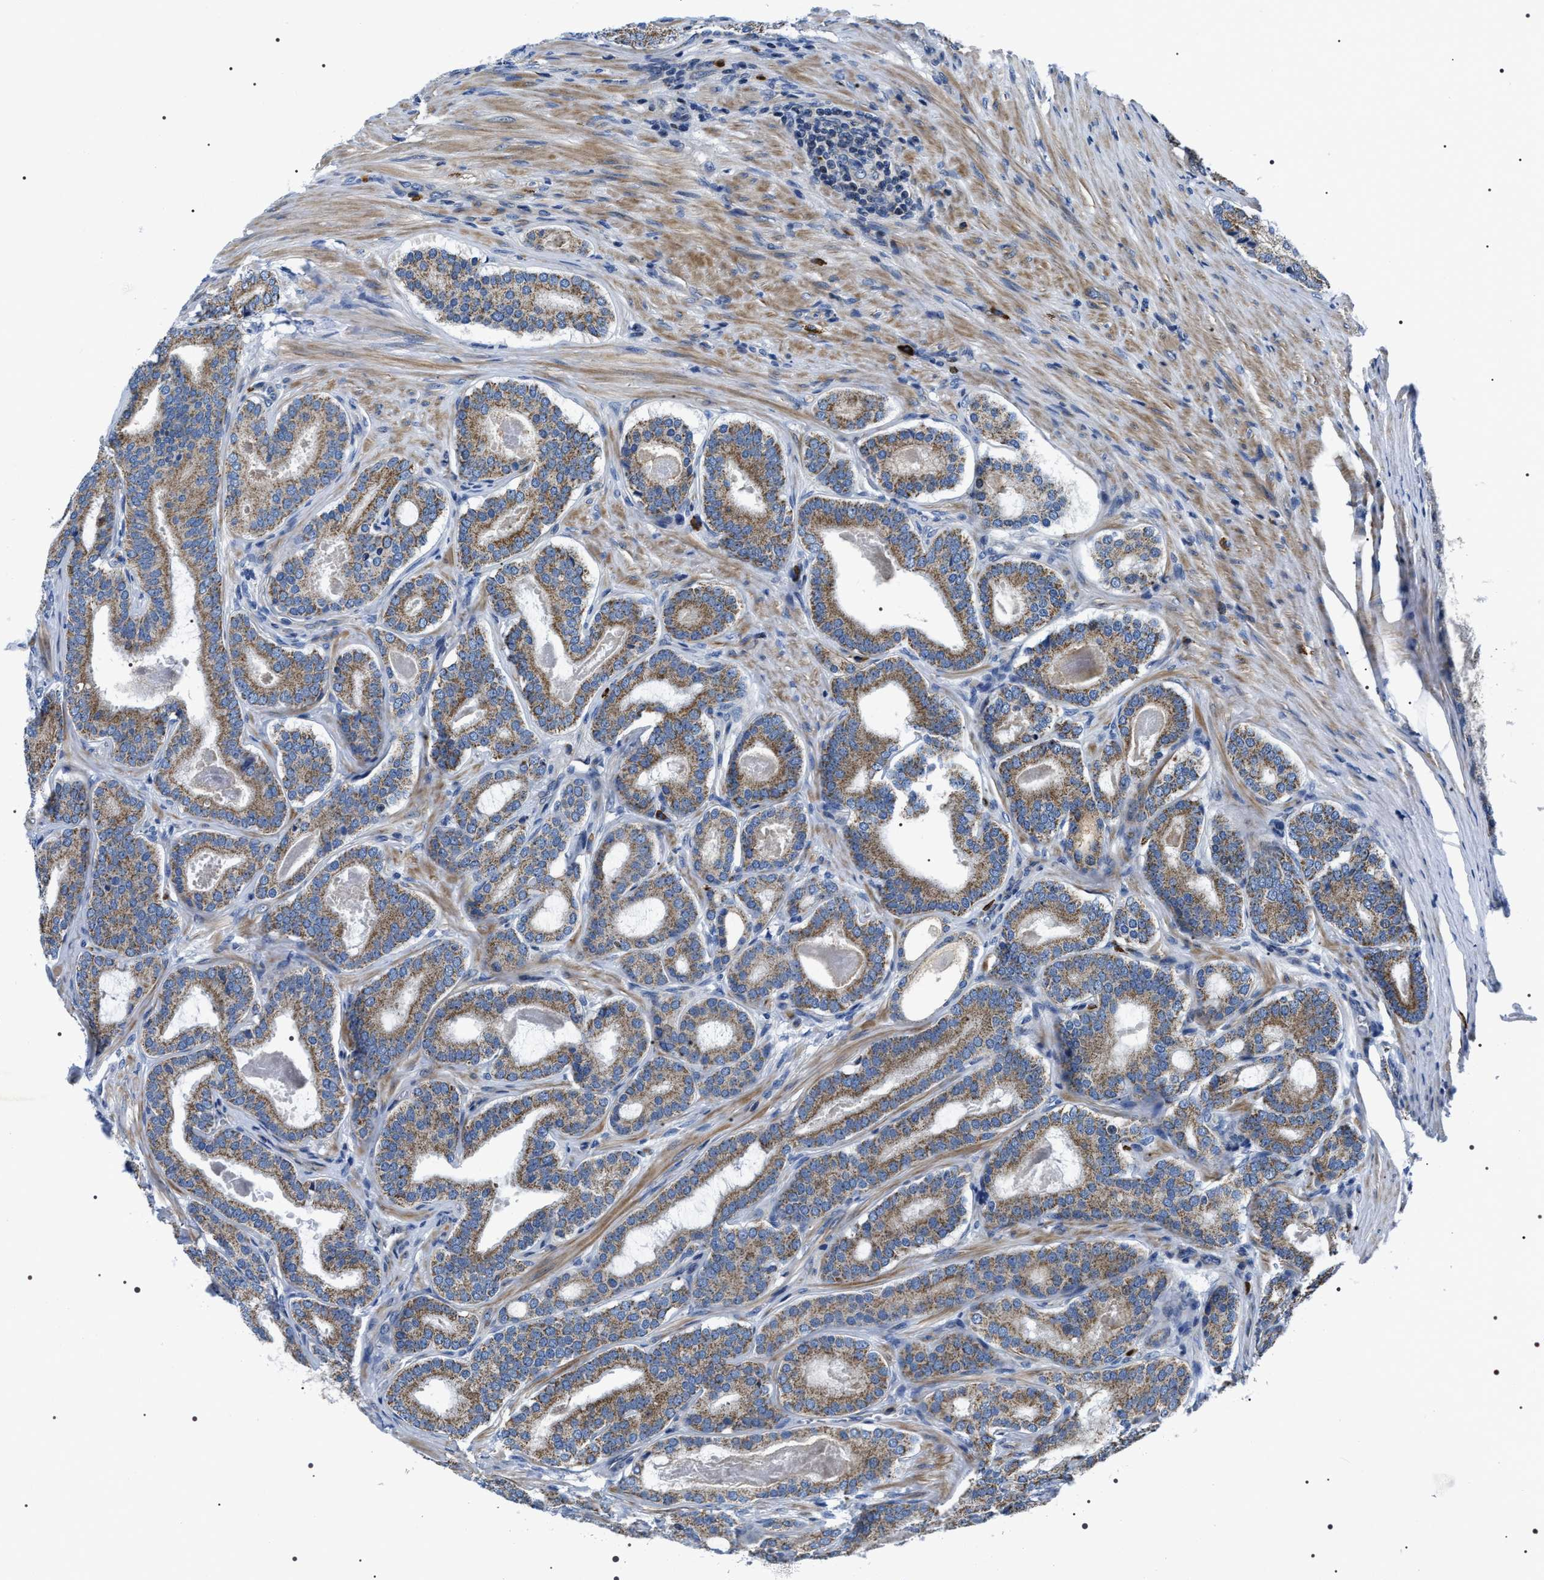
{"staining": {"intensity": "moderate", "quantity": ">75%", "location": "cytoplasmic/membranous"}, "tissue": "prostate cancer", "cell_type": "Tumor cells", "image_type": "cancer", "snomed": [{"axis": "morphology", "description": "Adenocarcinoma, High grade"}, {"axis": "topography", "description": "Prostate"}], "caption": "The micrograph demonstrates a brown stain indicating the presence of a protein in the cytoplasmic/membranous of tumor cells in prostate cancer. The staining was performed using DAB (3,3'-diaminobenzidine) to visualize the protein expression in brown, while the nuclei were stained in blue with hematoxylin (Magnification: 20x).", "gene": "NTMT1", "patient": {"sex": "male", "age": 60}}